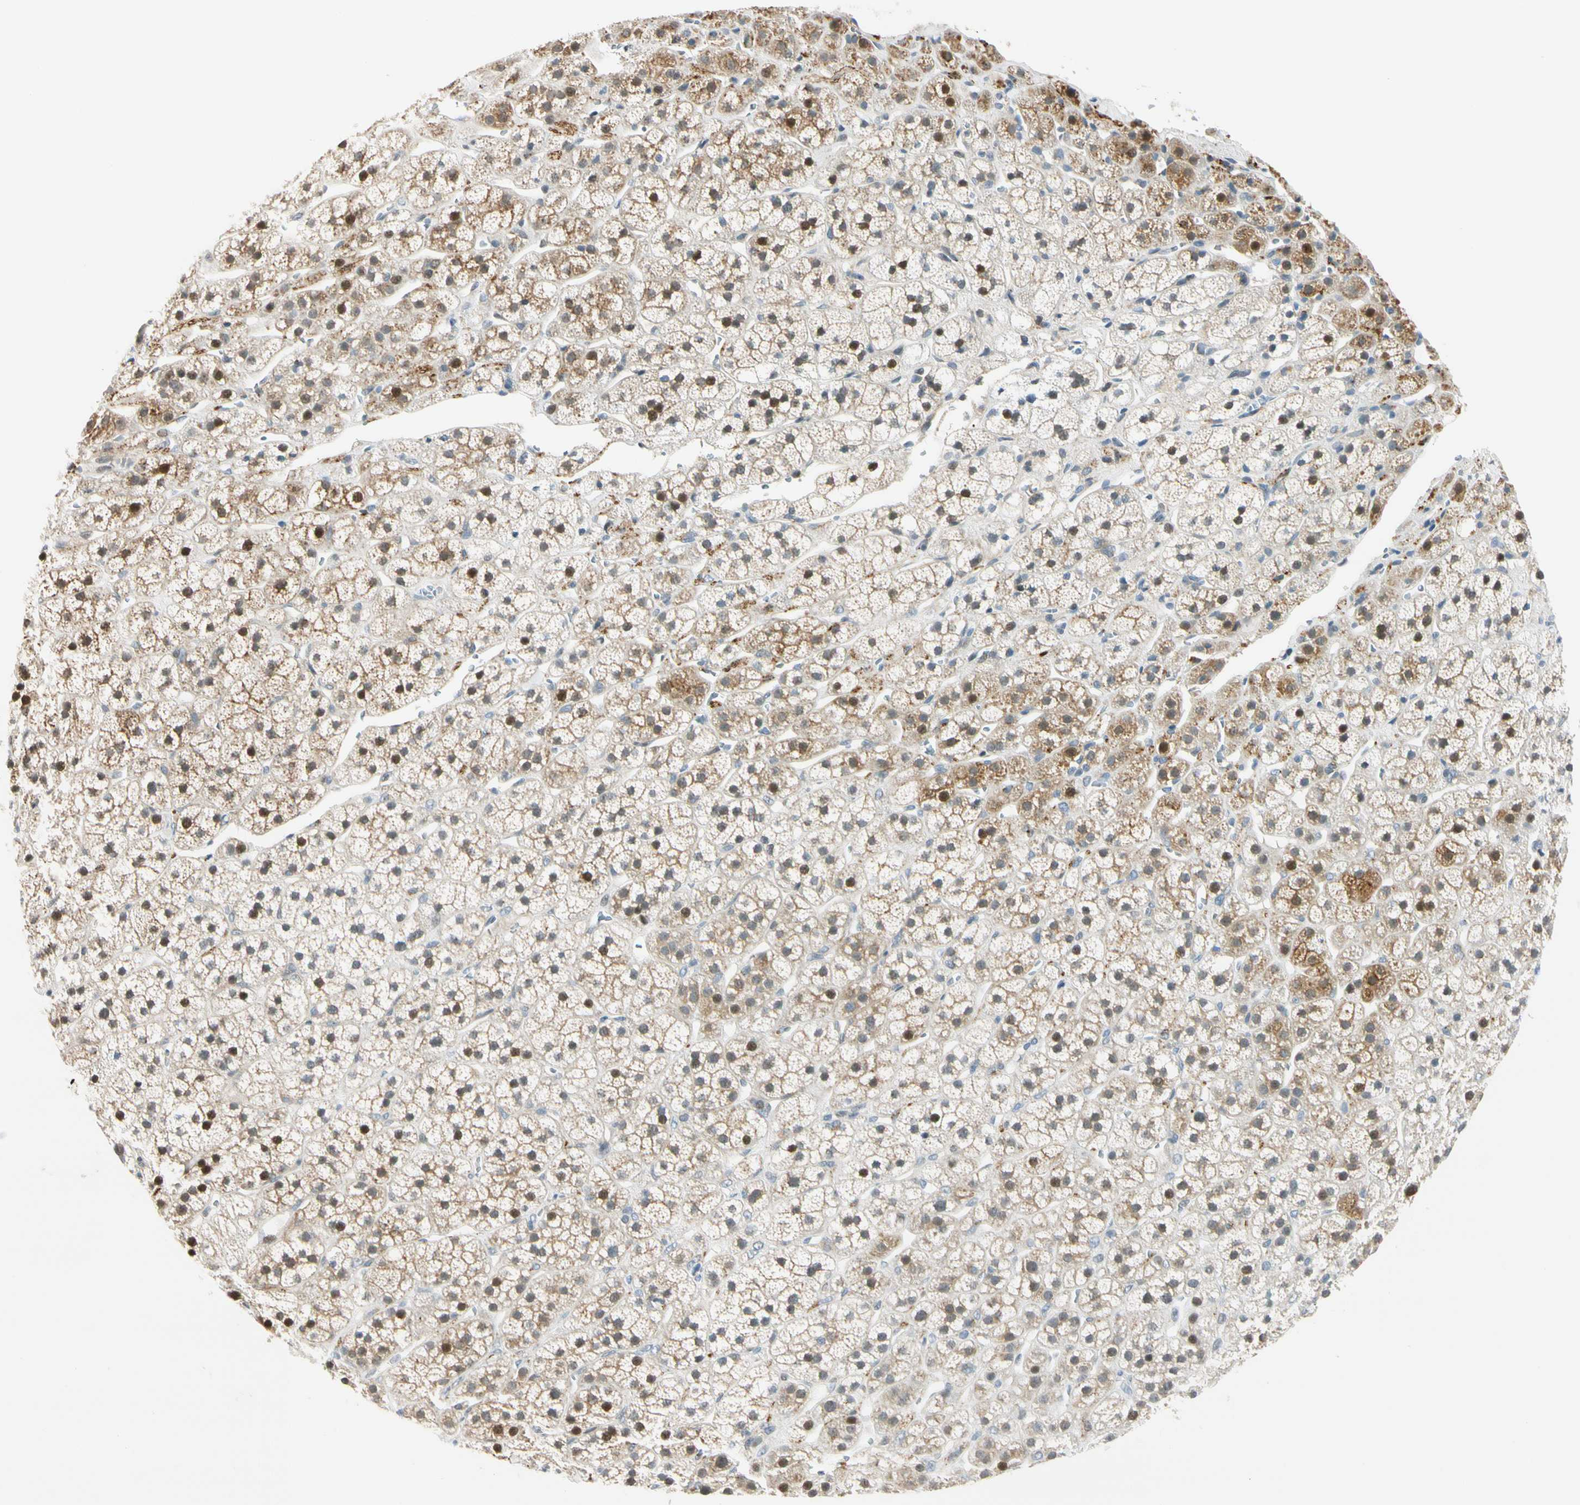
{"staining": {"intensity": "moderate", "quantity": "25%-75%", "location": "cytoplasmic/membranous"}, "tissue": "adrenal gland", "cell_type": "Glandular cells", "image_type": "normal", "snomed": [{"axis": "morphology", "description": "Normal tissue, NOS"}, {"axis": "topography", "description": "Adrenal gland"}], "caption": "Immunohistochemical staining of benign adrenal gland shows medium levels of moderate cytoplasmic/membranous positivity in approximately 25%-75% of glandular cells. (DAB IHC, brown staining for protein, blue staining for nuclei).", "gene": "NPDC1", "patient": {"sex": "male", "age": 56}}